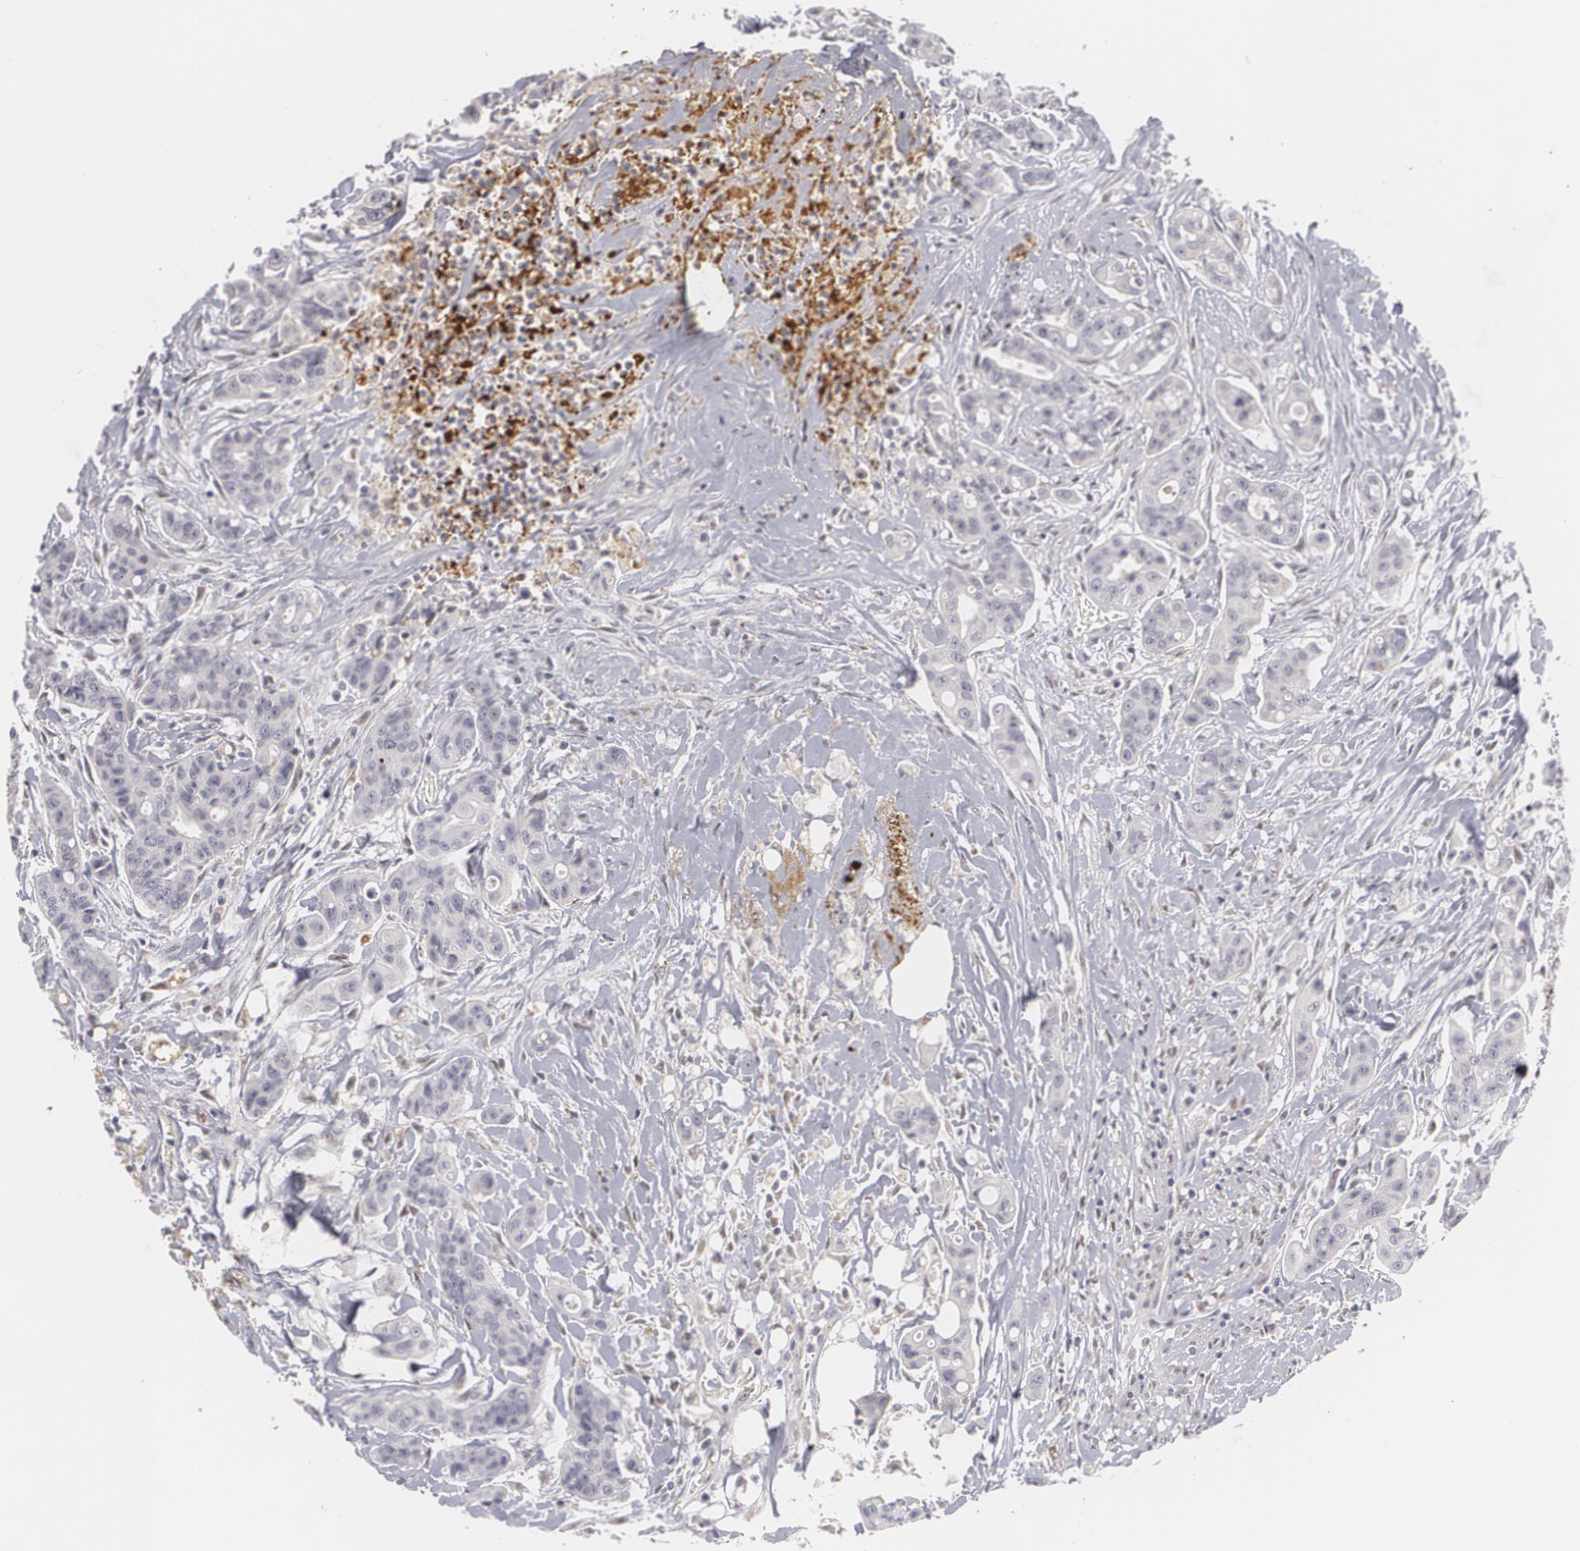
{"staining": {"intensity": "negative", "quantity": "none", "location": "none"}, "tissue": "colorectal cancer", "cell_type": "Tumor cells", "image_type": "cancer", "snomed": [{"axis": "morphology", "description": "Adenocarcinoma, NOS"}, {"axis": "topography", "description": "Colon"}], "caption": "Protein analysis of colorectal adenocarcinoma demonstrates no significant positivity in tumor cells. Brightfield microscopy of IHC stained with DAB (3,3'-diaminobenzidine) (brown) and hematoxylin (blue), captured at high magnification.", "gene": "EFS", "patient": {"sex": "female", "age": 70}}